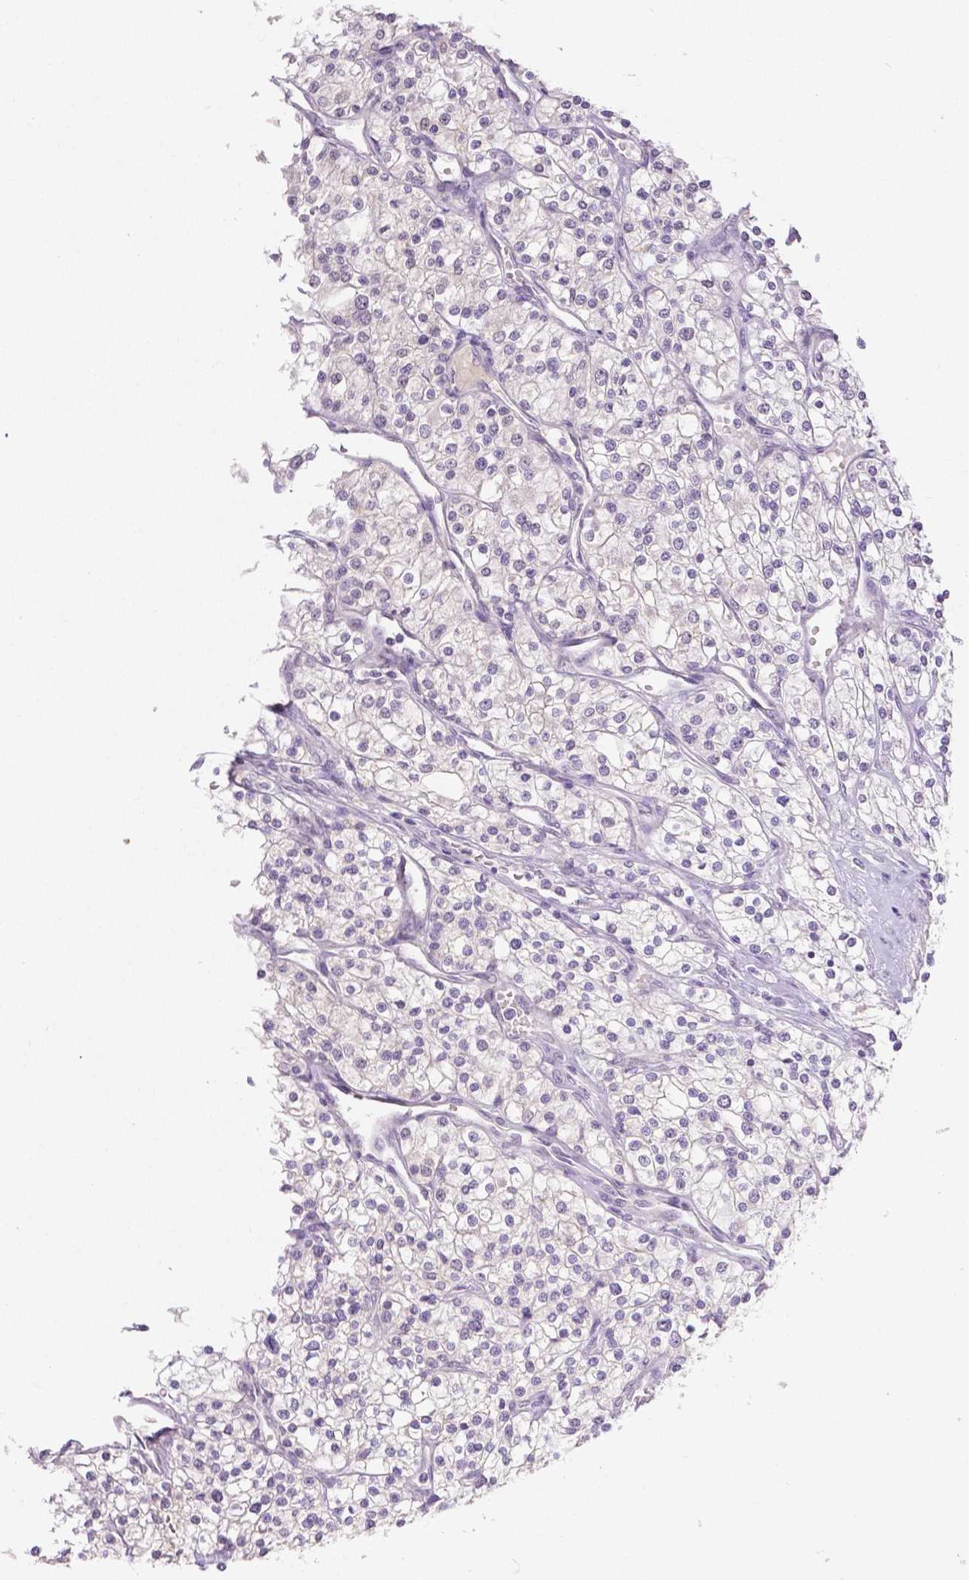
{"staining": {"intensity": "negative", "quantity": "none", "location": "none"}, "tissue": "renal cancer", "cell_type": "Tumor cells", "image_type": "cancer", "snomed": [{"axis": "morphology", "description": "Adenocarcinoma, NOS"}, {"axis": "topography", "description": "Kidney"}], "caption": "Renal adenocarcinoma stained for a protein using immunohistochemistry displays no positivity tumor cells.", "gene": "OCLN", "patient": {"sex": "male", "age": 80}}